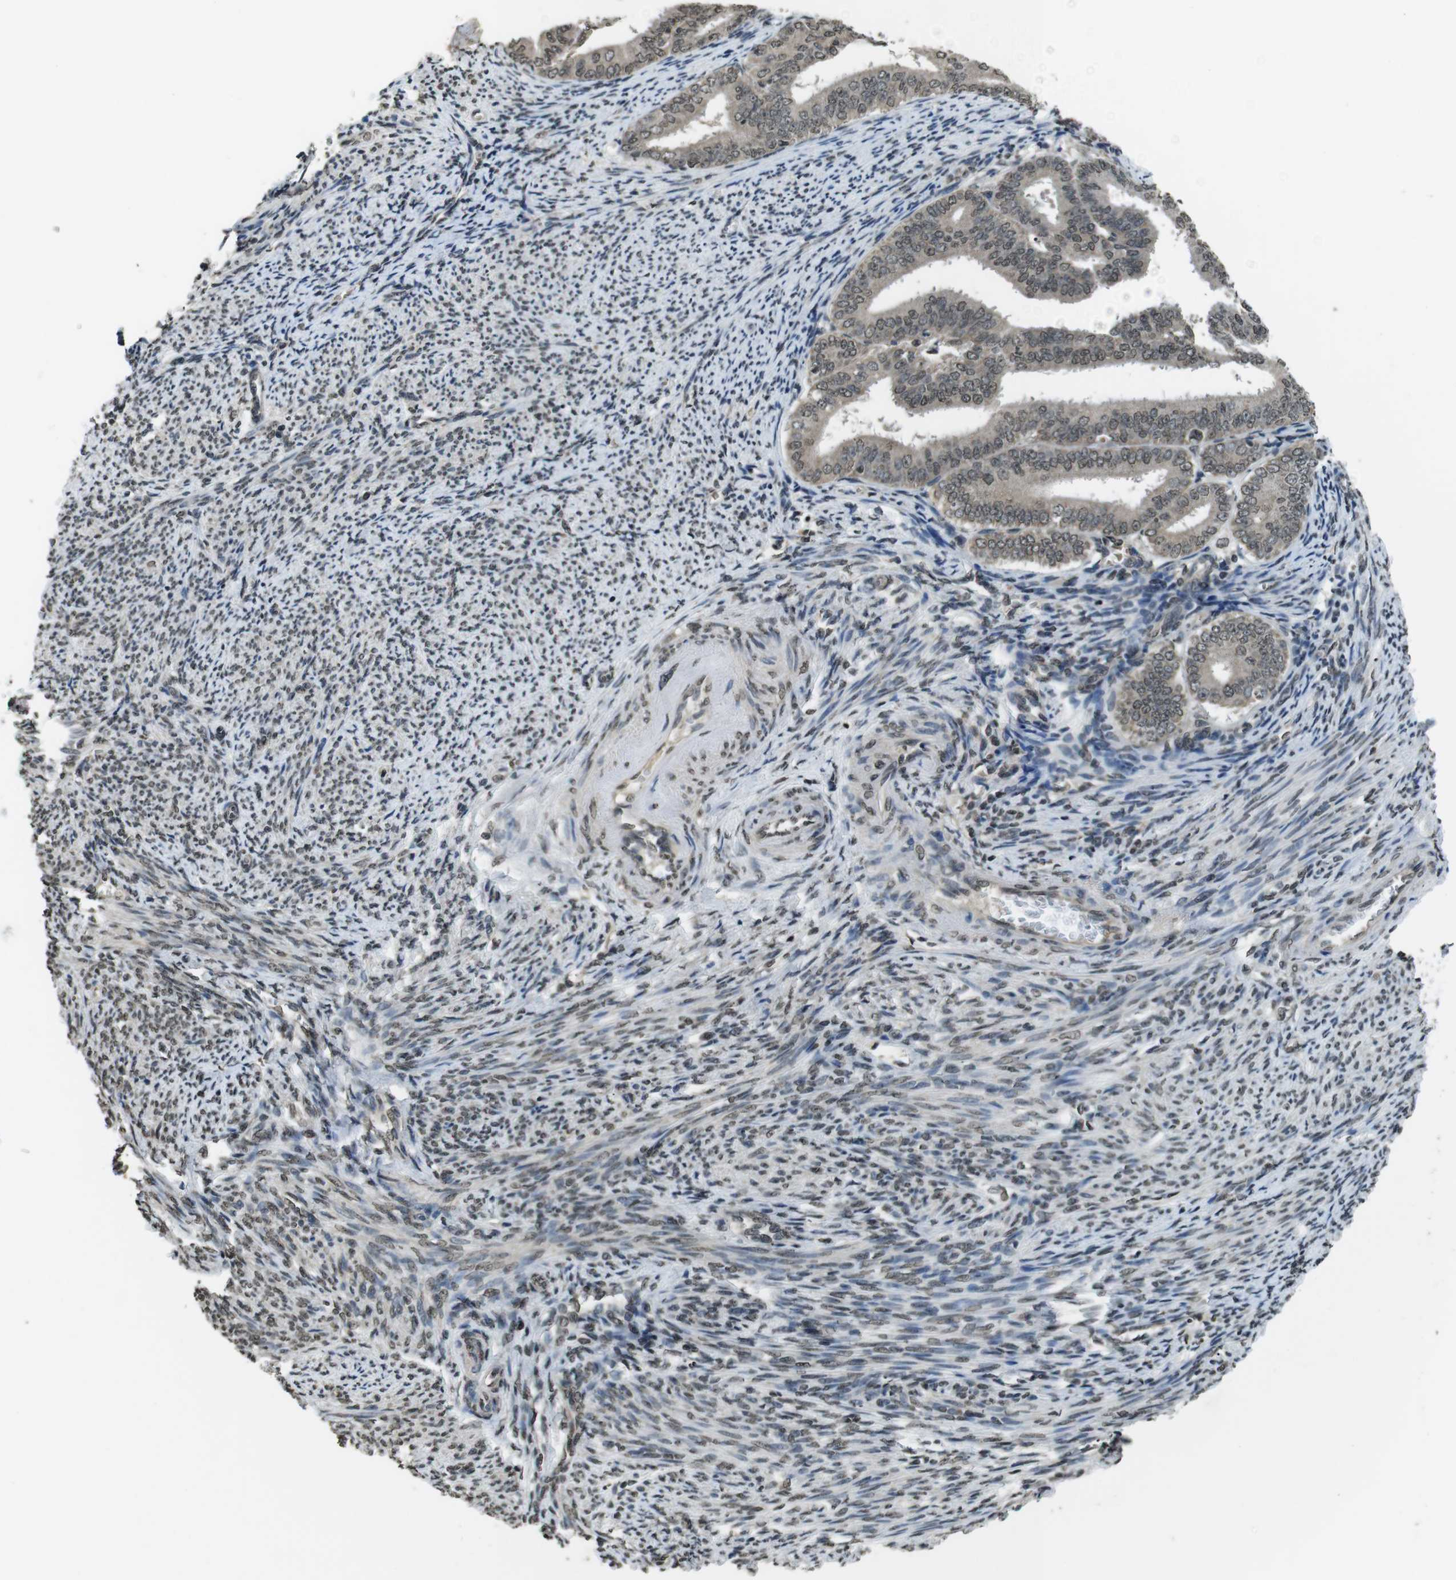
{"staining": {"intensity": "weak", "quantity": "25%-75%", "location": "nuclear"}, "tissue": "endometrial cancer", "cell_type": "Tumor cells", "image_type": "cancer", "snomed": [{"axis": "morphology", "description": "Adenocarcinoma, NOS"}, {"axis": "topography", "description": "Endometrium"}], "caption": "Adenocarcinoma (endometrial) tissue displays weak nuclear positivity in approximately 25%-75% of tumor cells, visualized by immunohistochemistry. (Stains: DAB in brown, nuclei in blue, Microscopy: brightfield microscopy at high magnification).", "gene": "MAF", "patient": {"sex": "female", "age": 63}}